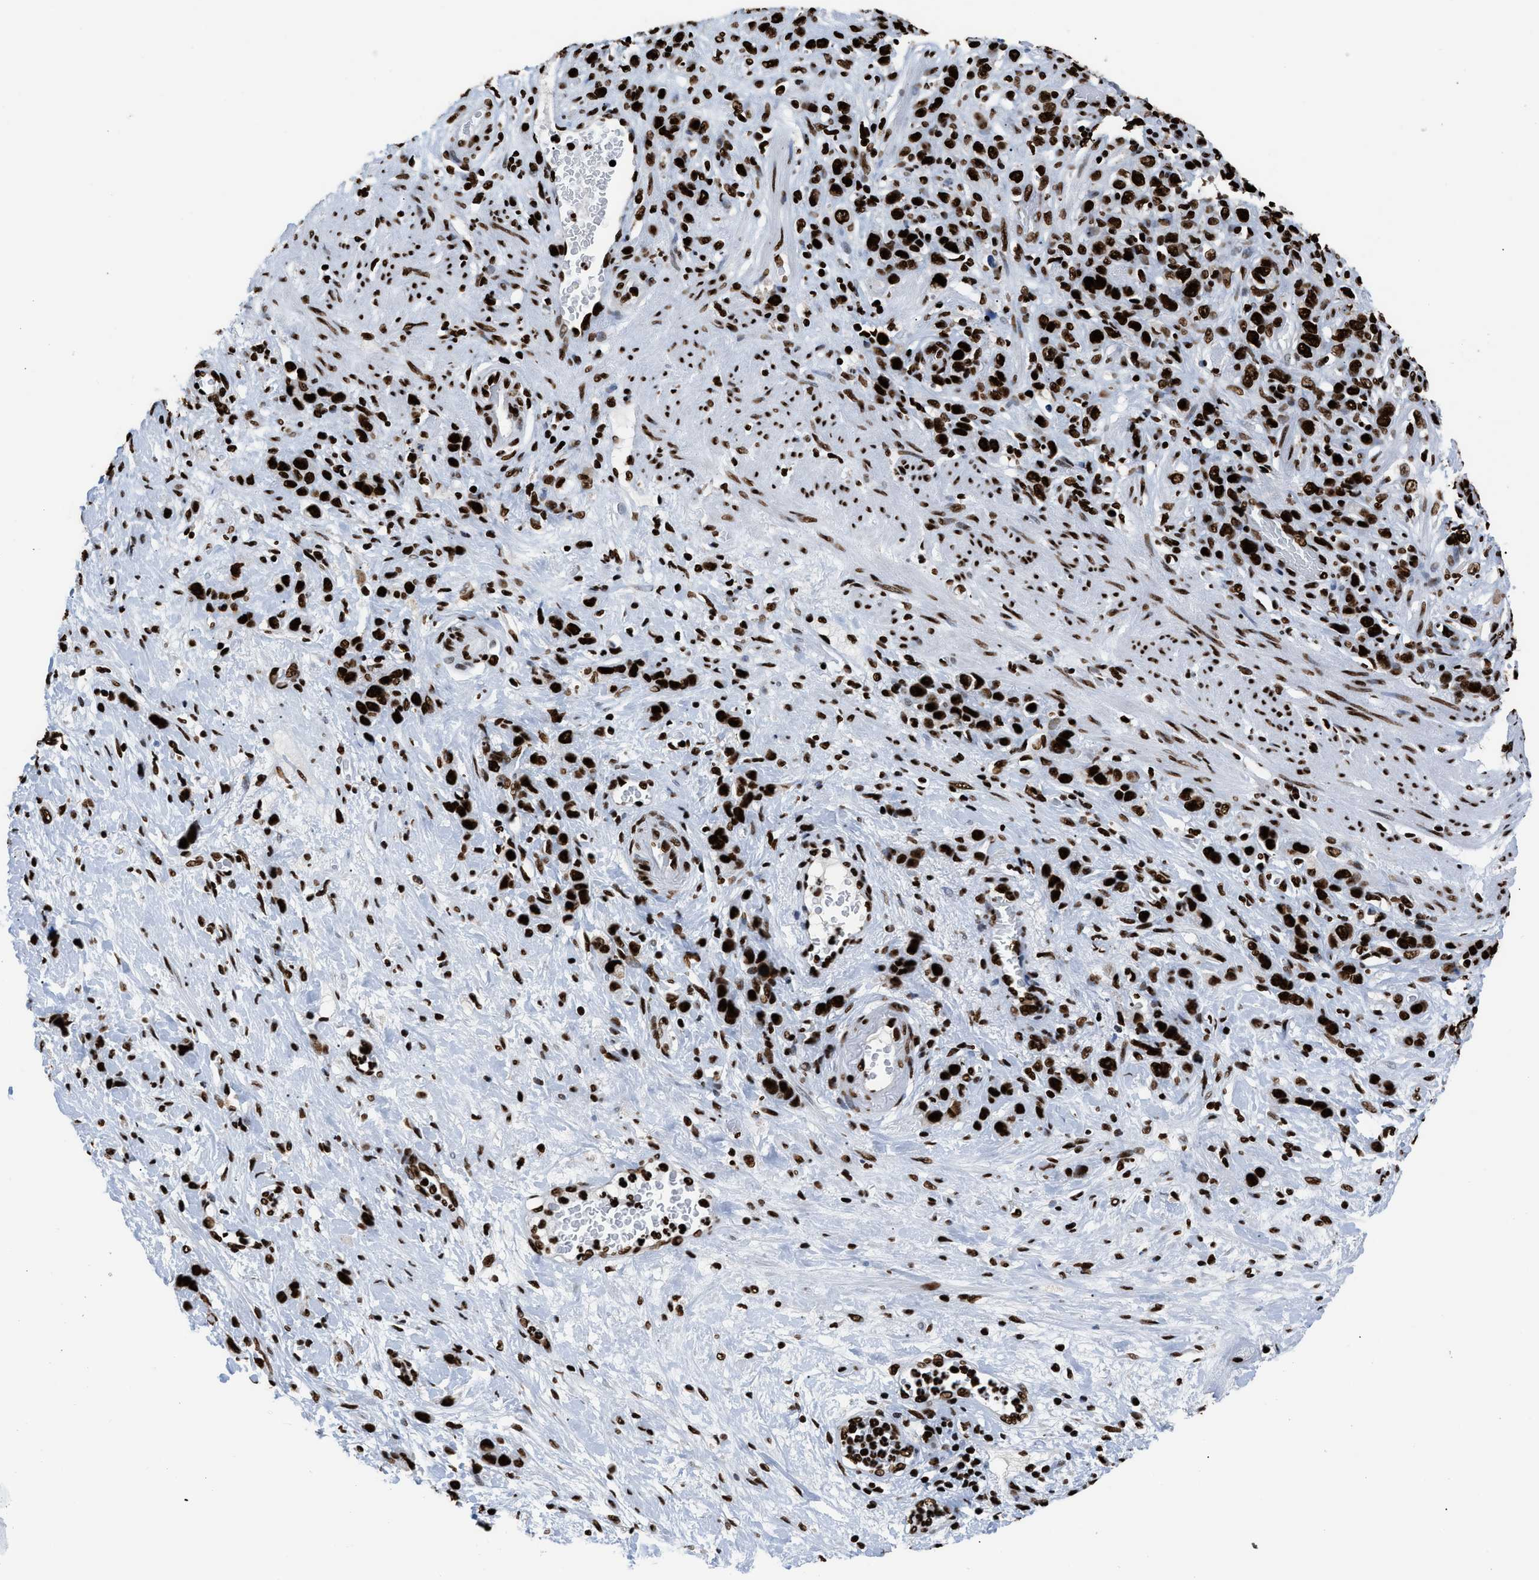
{"staining": {"intensity": "strong", "quantity": ">75%", "location": "nuclear"}, "tissue": "stomach cancer", "cell_type": "Tumor cells", "image_type": "cancer", "snomed": [{"axis": "morphology", "description": "Adenocarcinoma, NOS"}, {"axis": "morphology", "description": "Adenocarcinoma, High grade"}, {"axis": "topography", "description": "Stomach, upper"}, {"axis": "topography", "description": "Stomach, lower"}], "caption": "Immunohistochemical staining of human stomach high-grade adenocarcinoma demonstrates strong nuclear protein expression in approximately >75% of tumor cells.", "gene": "HNRNPM", "patient": {"sex": "female", "age": 65}}